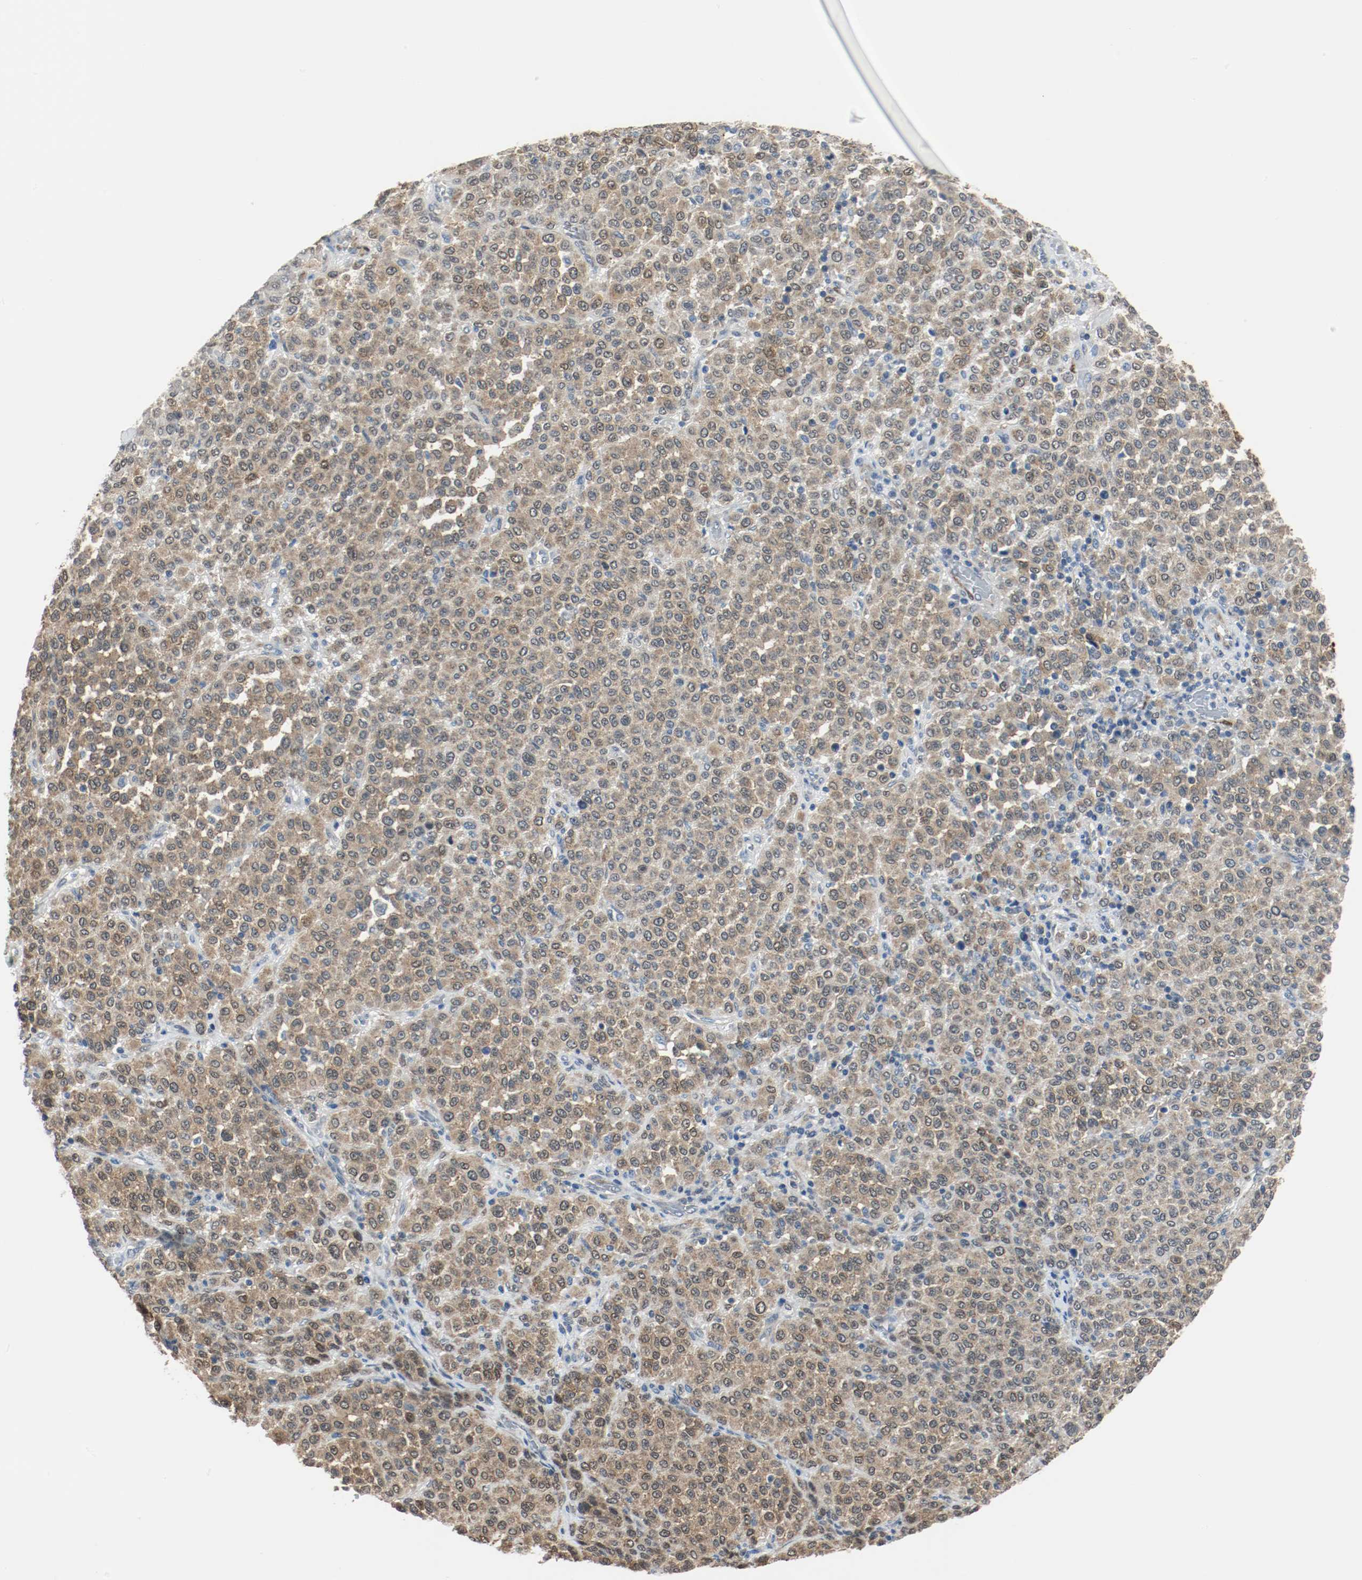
{"staining": {"intensity": "weak", "quantity": ">75%", "location": "cytoplasmic/membranous,nuclear"}, "tissue": "melanoma", "cell_type": "Tumor cells", "image_type": "cancer", "snomed": [{"axis": "morphology", "description": "Malignant melanoma, Metastatic site"}, {"axis": "topography", "description": "Pancreas"}], "caption": "Immunohistochemistry micrograph of neoplastic tissue: malignant melanoma (metastatic site) stained using immunohistochemistry exhibits low levels of weak protein expression localized specifically in the cytoplasmic/membranous and nuclear of tumor cells, appearing as a cytoplasmic/membranous and nuclear brown color.", "gene": "PPME1", "patient": {"sex": "female", "age": 30}}